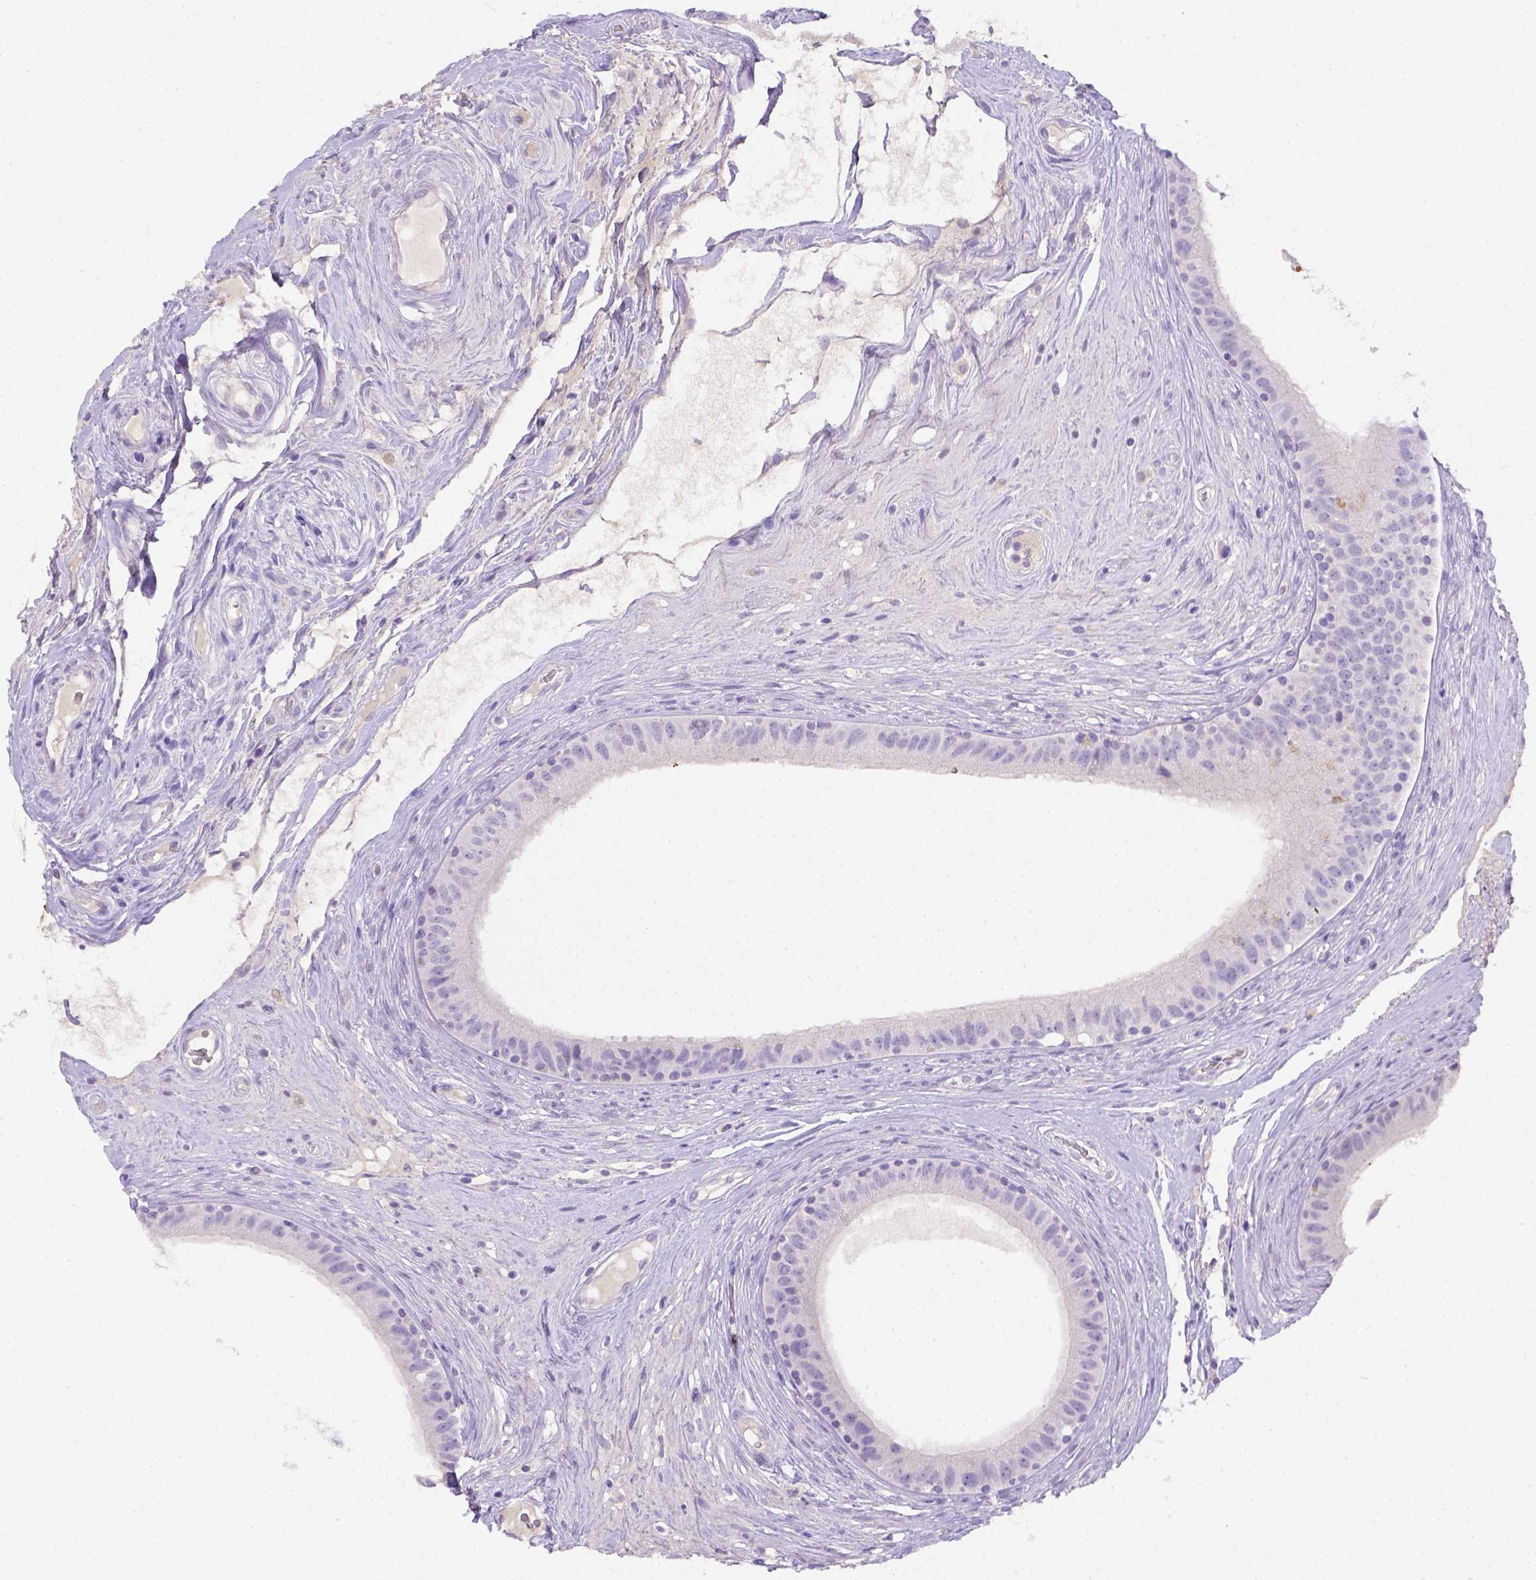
{"staining": {"intensity": "negative", "quantity": "none", "location": "none"}, "tissue": "epididymis", "cell_type": "Glandular cells", "image_type": "normal", "snomed": [{"axis": "morphology", "description": "Normal tissue, NOS"}, {"axis": "topography", "description": "Epididymis"}], "caption": "The histopathology image demonstrates no significant positivity in glandular cells of epididymis. (Immunohistochemistry (ihc), brightfield microscopy, high magnification).", "gene": "B3GAT1", "patient": {"sex": "male", "age": 59}}